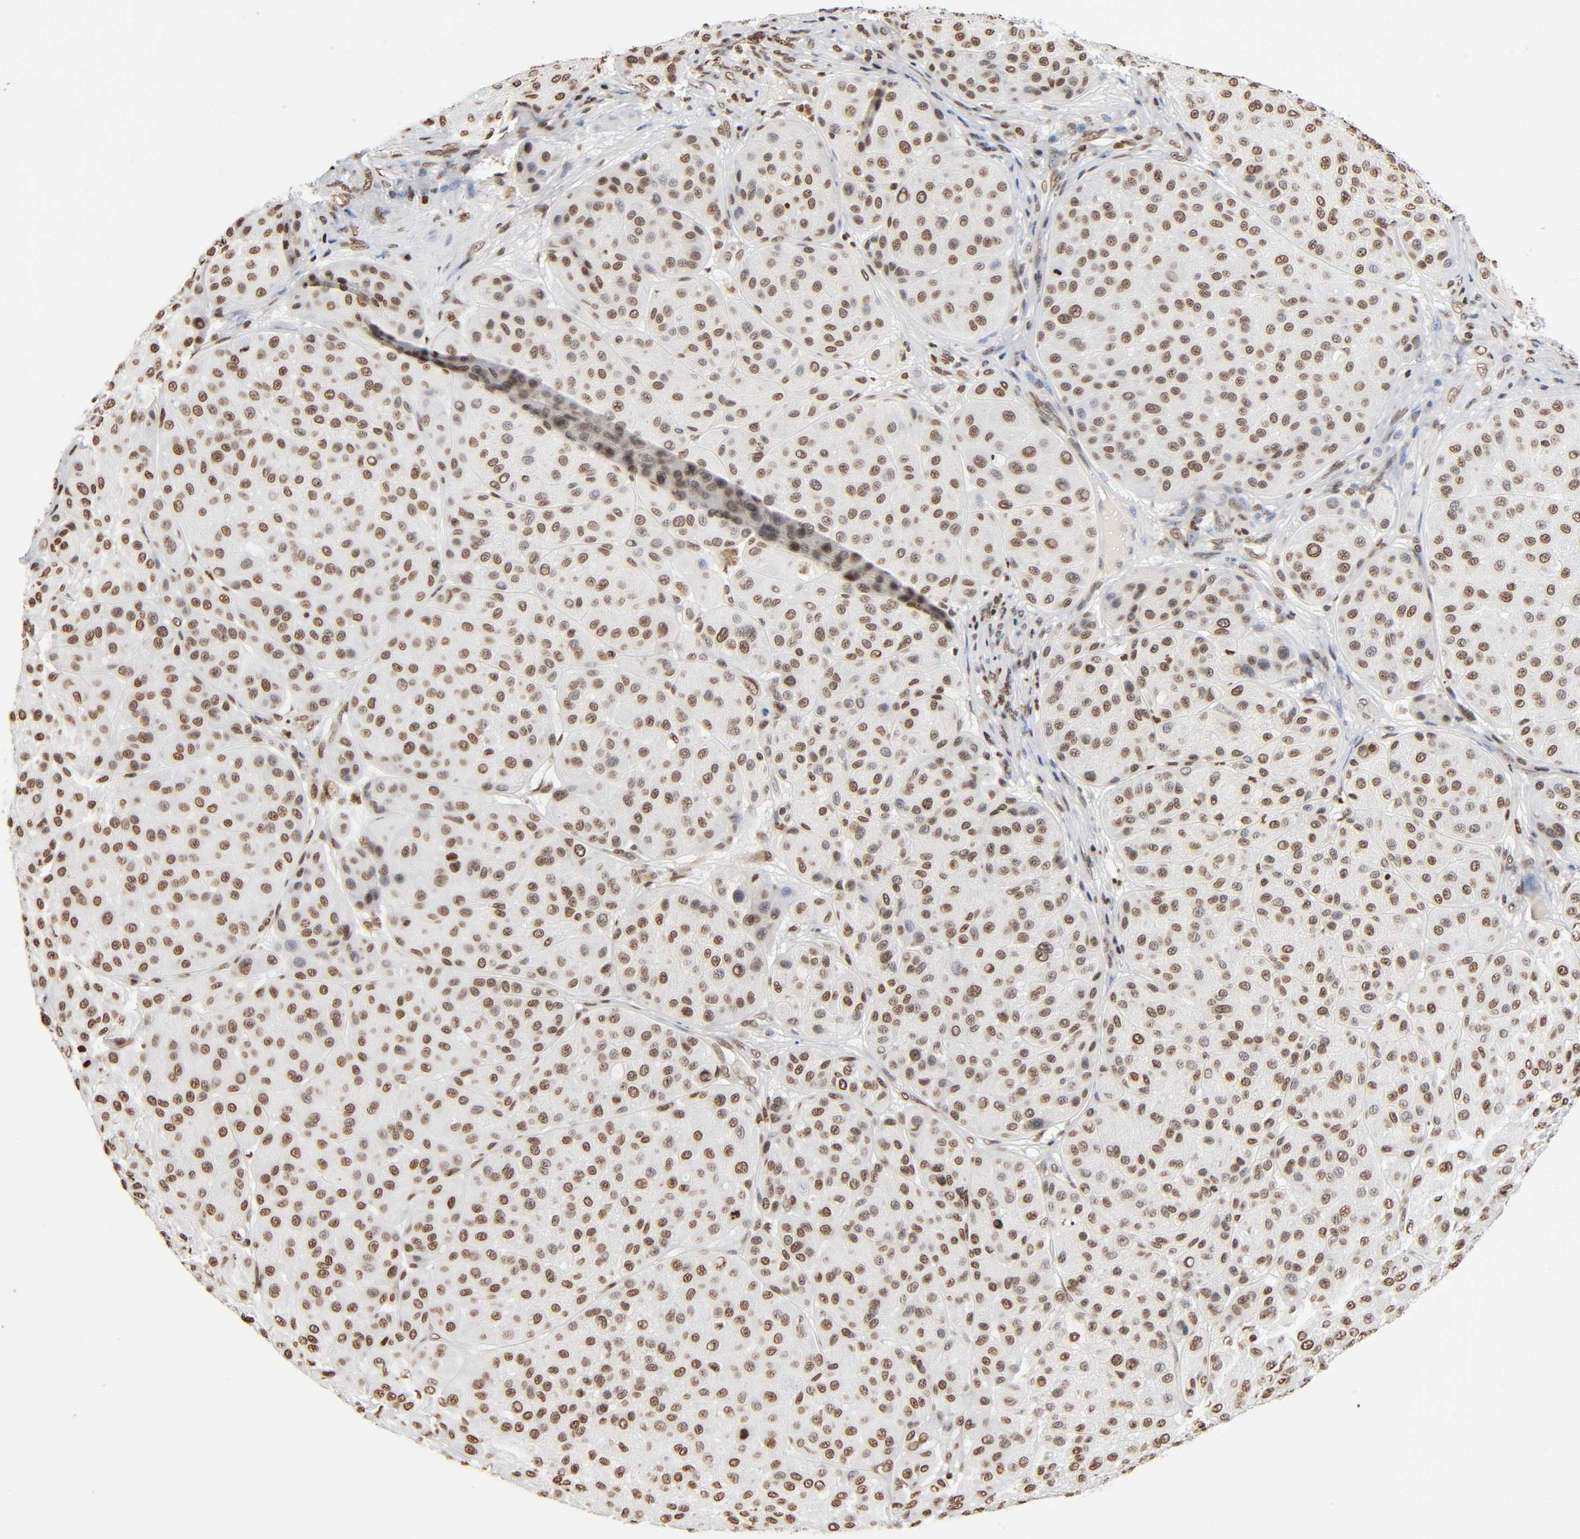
{"staining": {"intensity": "moderate", "quantity": ">75%", "location": "nuclear"}, "tissue": "melanoma", "cell_type": "Tumor cells", "image_type": "cancer", "snomed": [{"axis": "morphology", "description": "Normal tissue, NOS"}, {"axis": "morphology", "description": "Malignant melanoma, Metastatic site"}, {"axis": "topography", "description": "Skin"}], "caption": "A high-resolution micrograph shows immunohistochemistry (IHC) staining of malignant melanoma (metastatic site), which demonstrates moderate nuclear positivity in about >75% of tumor cells. Immunohistochemistry (ihc) stains the protein of interest in brown and the nuclei are stained blue.", "gene": "HOXA6", "patient": {"sex": "male", "age": 41}}